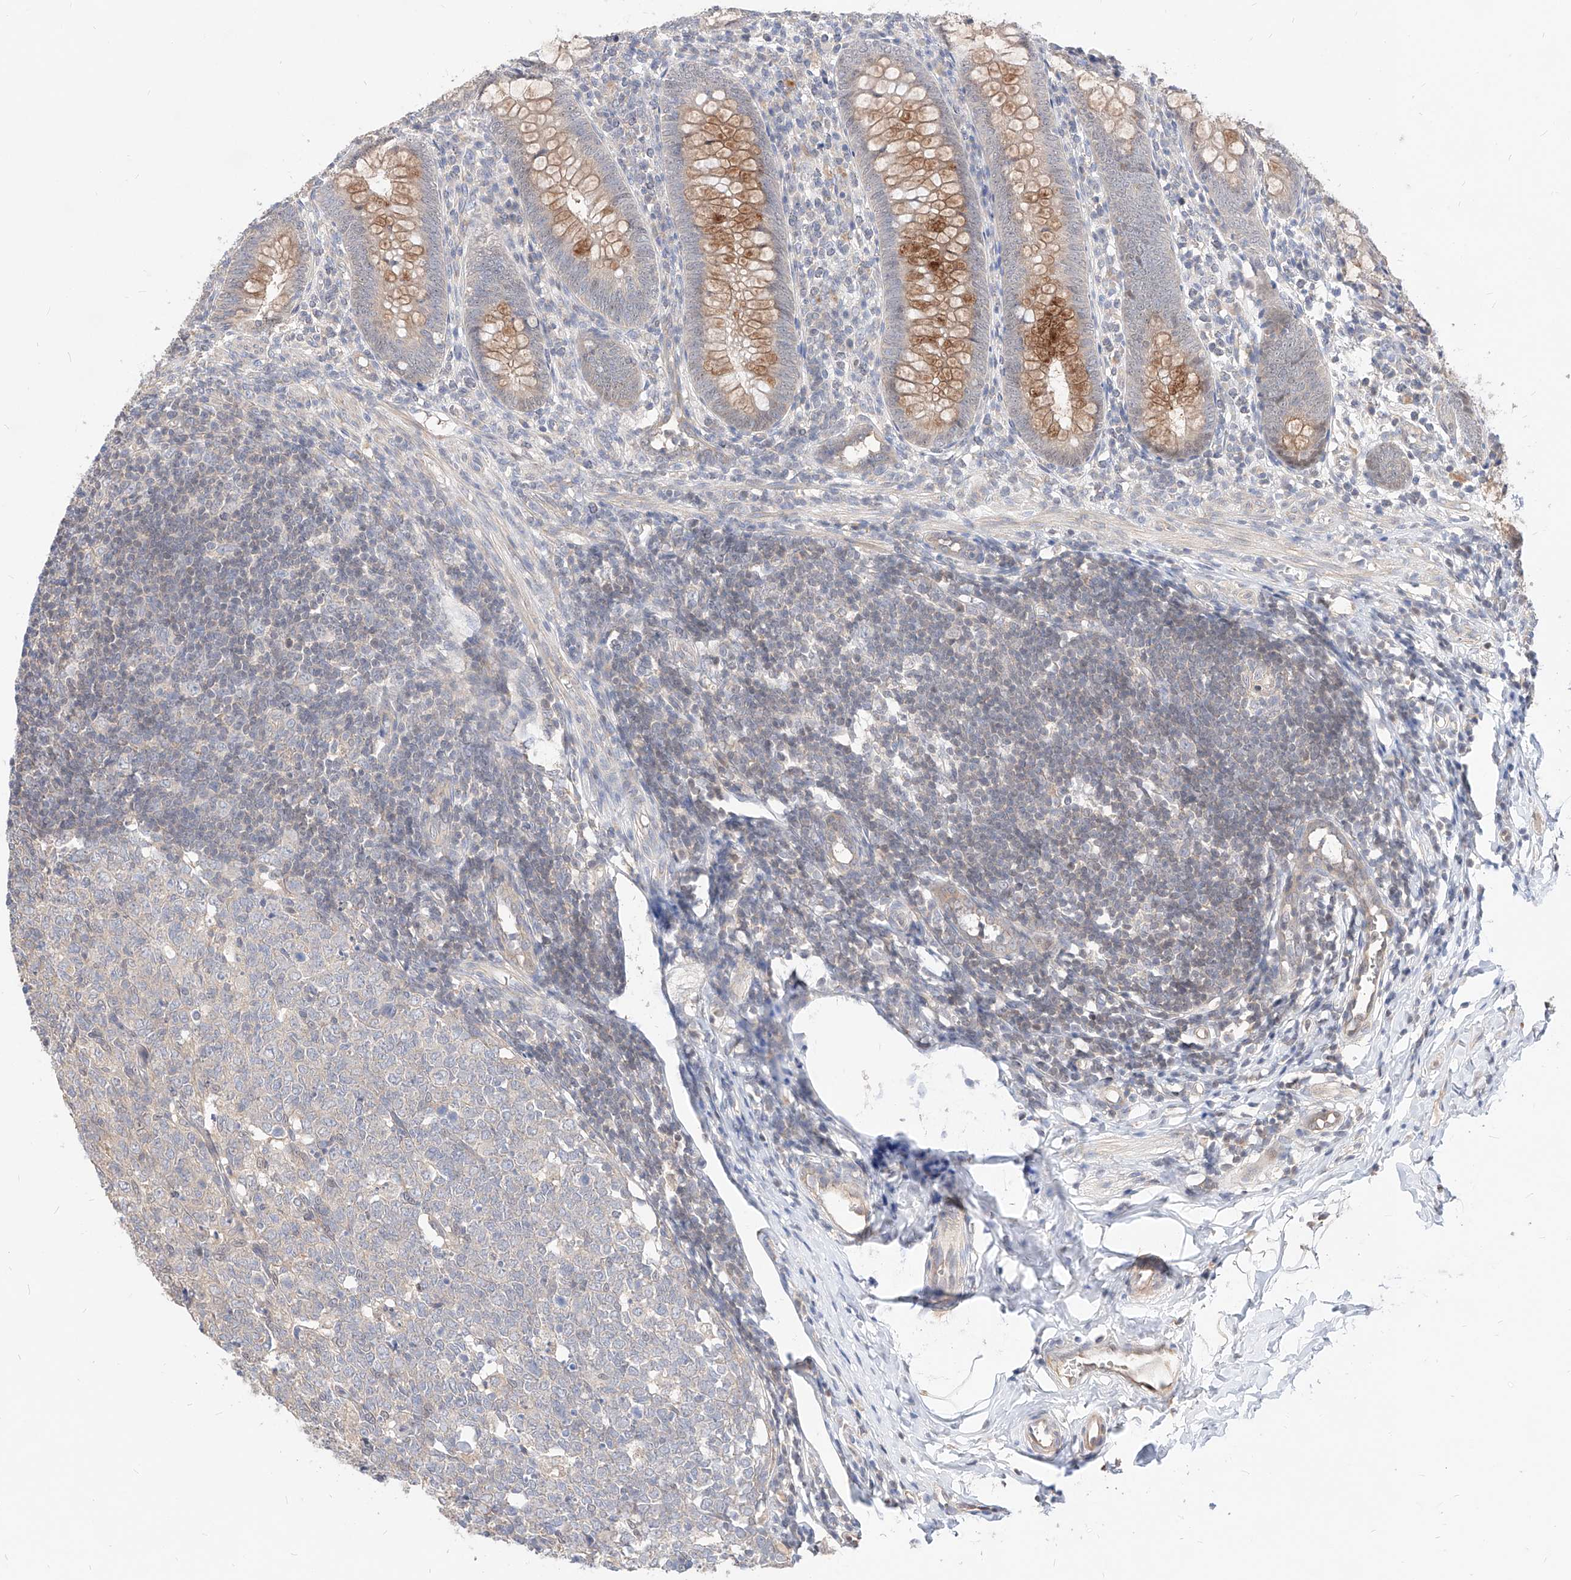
{"staining": {"intensity": "moderate", "quantity": "25%-75%", "location": "cytoplasmic/membranous"}, "tissue": "appendix", "cell_type": "Glandular cells", "image_type": "normal", "snomed": [{"axis": "morphology", "description": "Normal tissue, NOS"}, {"axis": "topography", "description": "Appendix"}], "caption": "A high-resolution image shows IHC staining of normal appendix, which shows moderate cytoplasmic/membranous expression in approximately 25%-75% of glandular cells. (DAB = brown stain, brightfield microscopy at high magnification).", "gene": "TSNAX", "patient": {"sex": "male", "age": 14}}